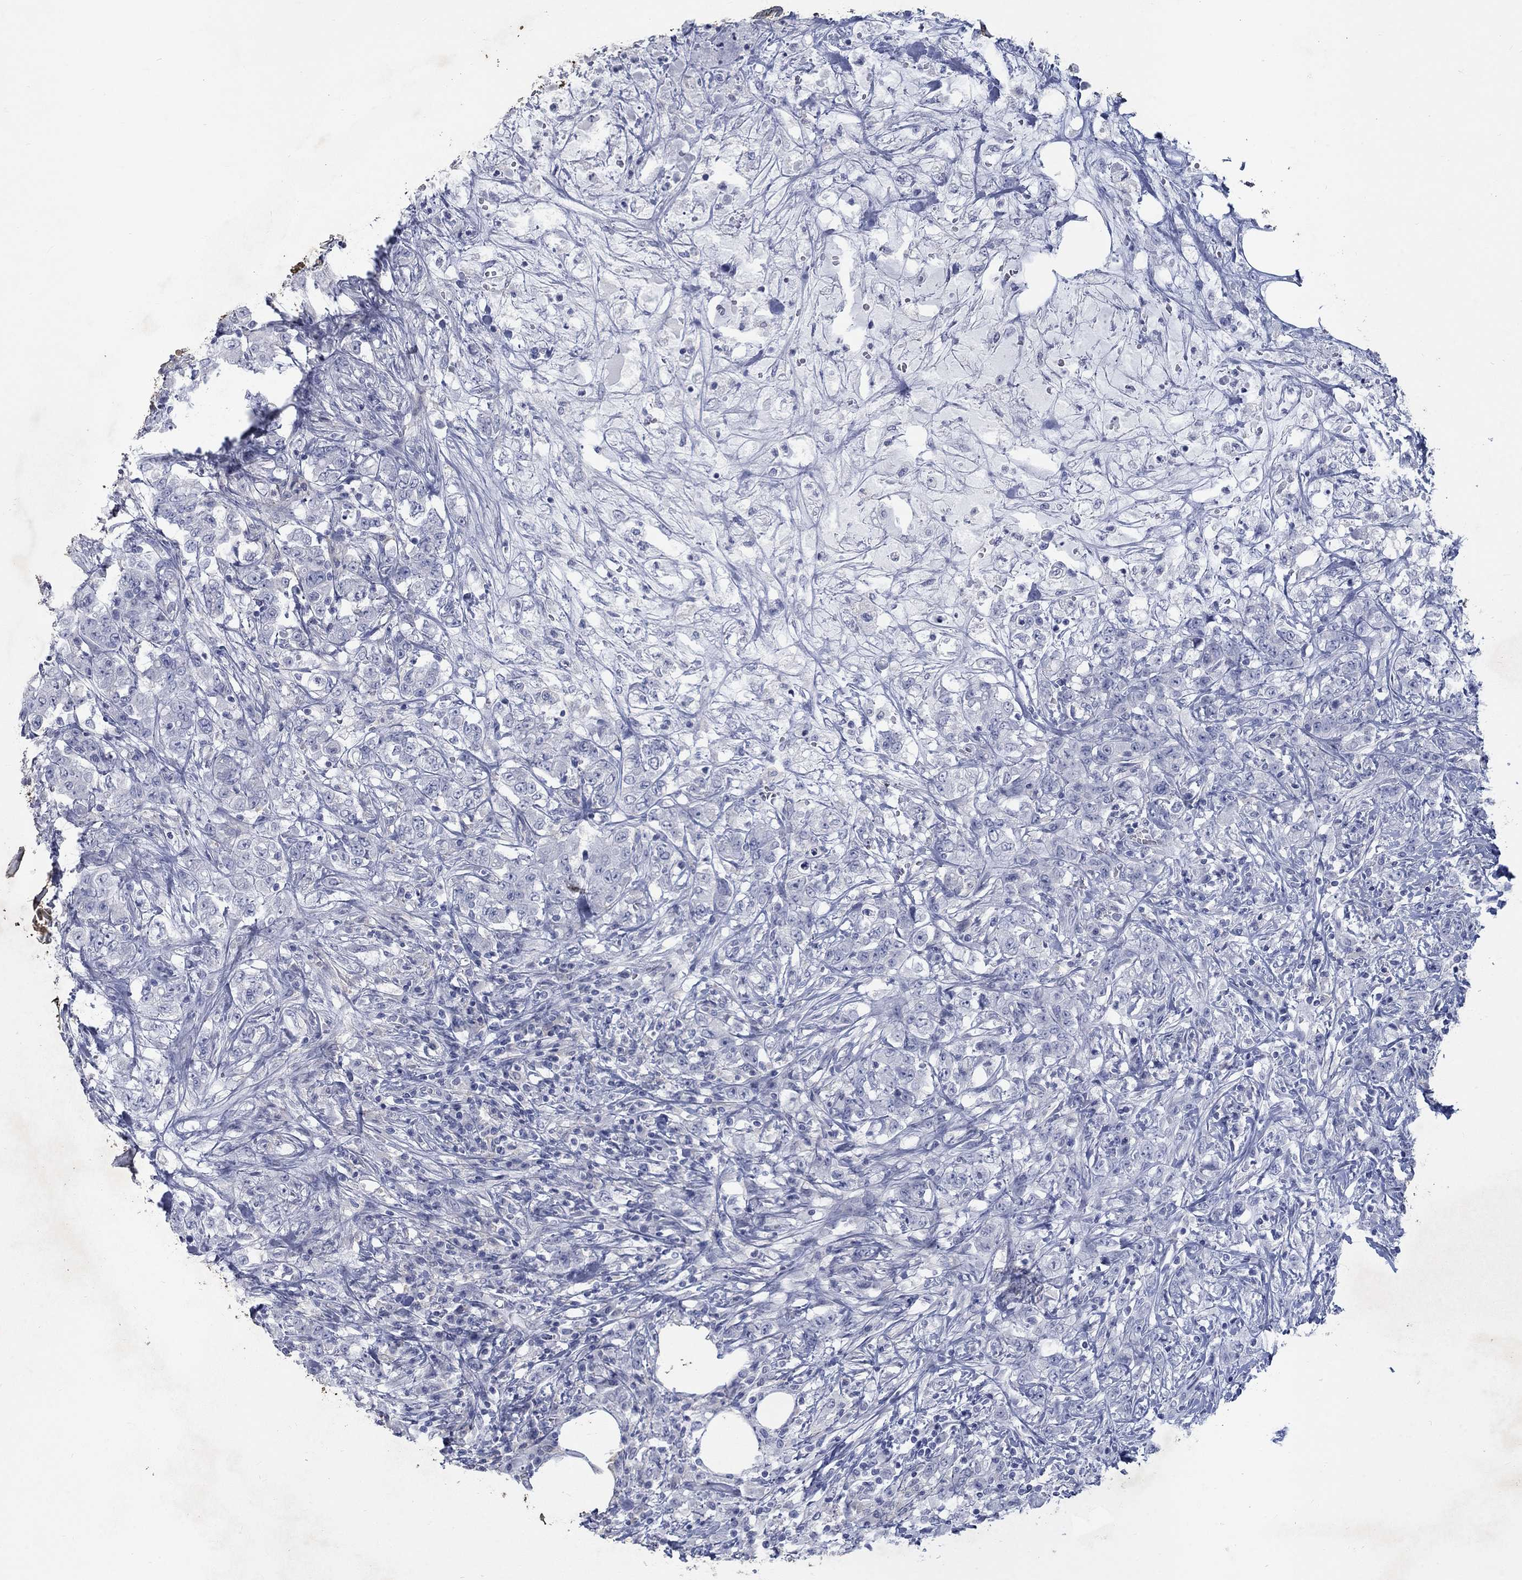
{"staining": {"intensity": "negative", "quantity": "none", "location": "none"}, "tissue": "colorectal cancer", "cell_type": "Tumor cells", "image_type": "cancer", "snomed": [{"axis": "morphology", "description": "Adenocarcinoma, NOS"}, {"axis": "topography", "description": "Colon"}], "caption": "An image of colorectal adenocarcinoma stained for a protein demonstrates no brown staining in tumor cells. Nuclei are stained in blue.", "gene": "RFTN2", "patient": {"sex": "female", "age": 48}}